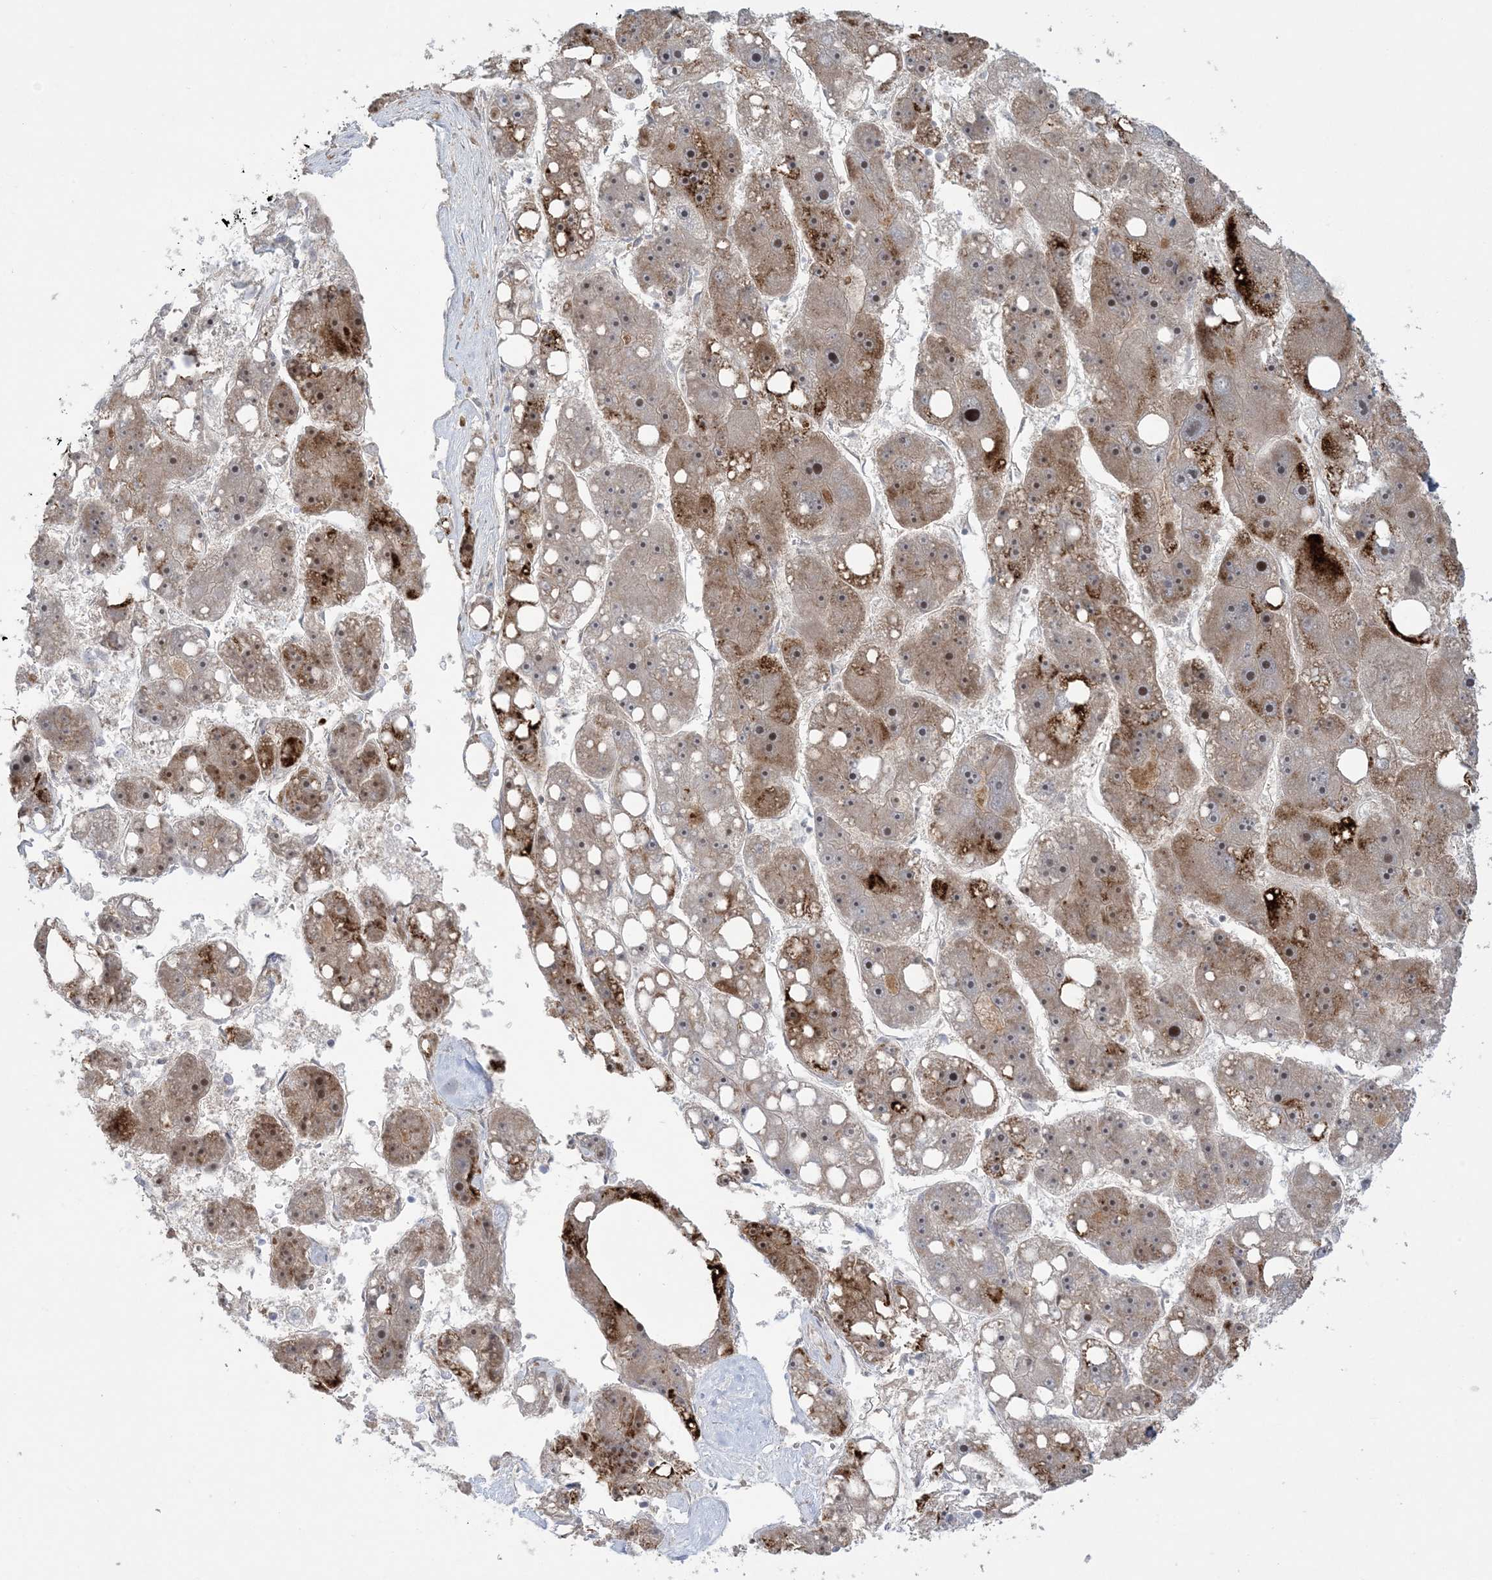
{"staining": {"intensity": "strong", "quantity": "25%-75%", "location": "cytoplasmic/membranous,nuclear"}, "tissue": "liver cancer", "cell_type": "Tumor cells", "image_type": "cancer", "snomed": [{"axis": "morphology", "description": "Carcinoma, Hepatocellular, NOS"}, {"axis": "topography", "description": "Liver"}], "caption": "Hepatocellular carcinoma (liver) tissue demonstrates strong cytoplasmic/membranous and nuclear positivity in about 25%-75% of tumor cells Ihc stains the protein of interest in brown and the nuclei are stained blue.", "gene": "AGXT", "patient": {"sex": "female", "age": 61}}